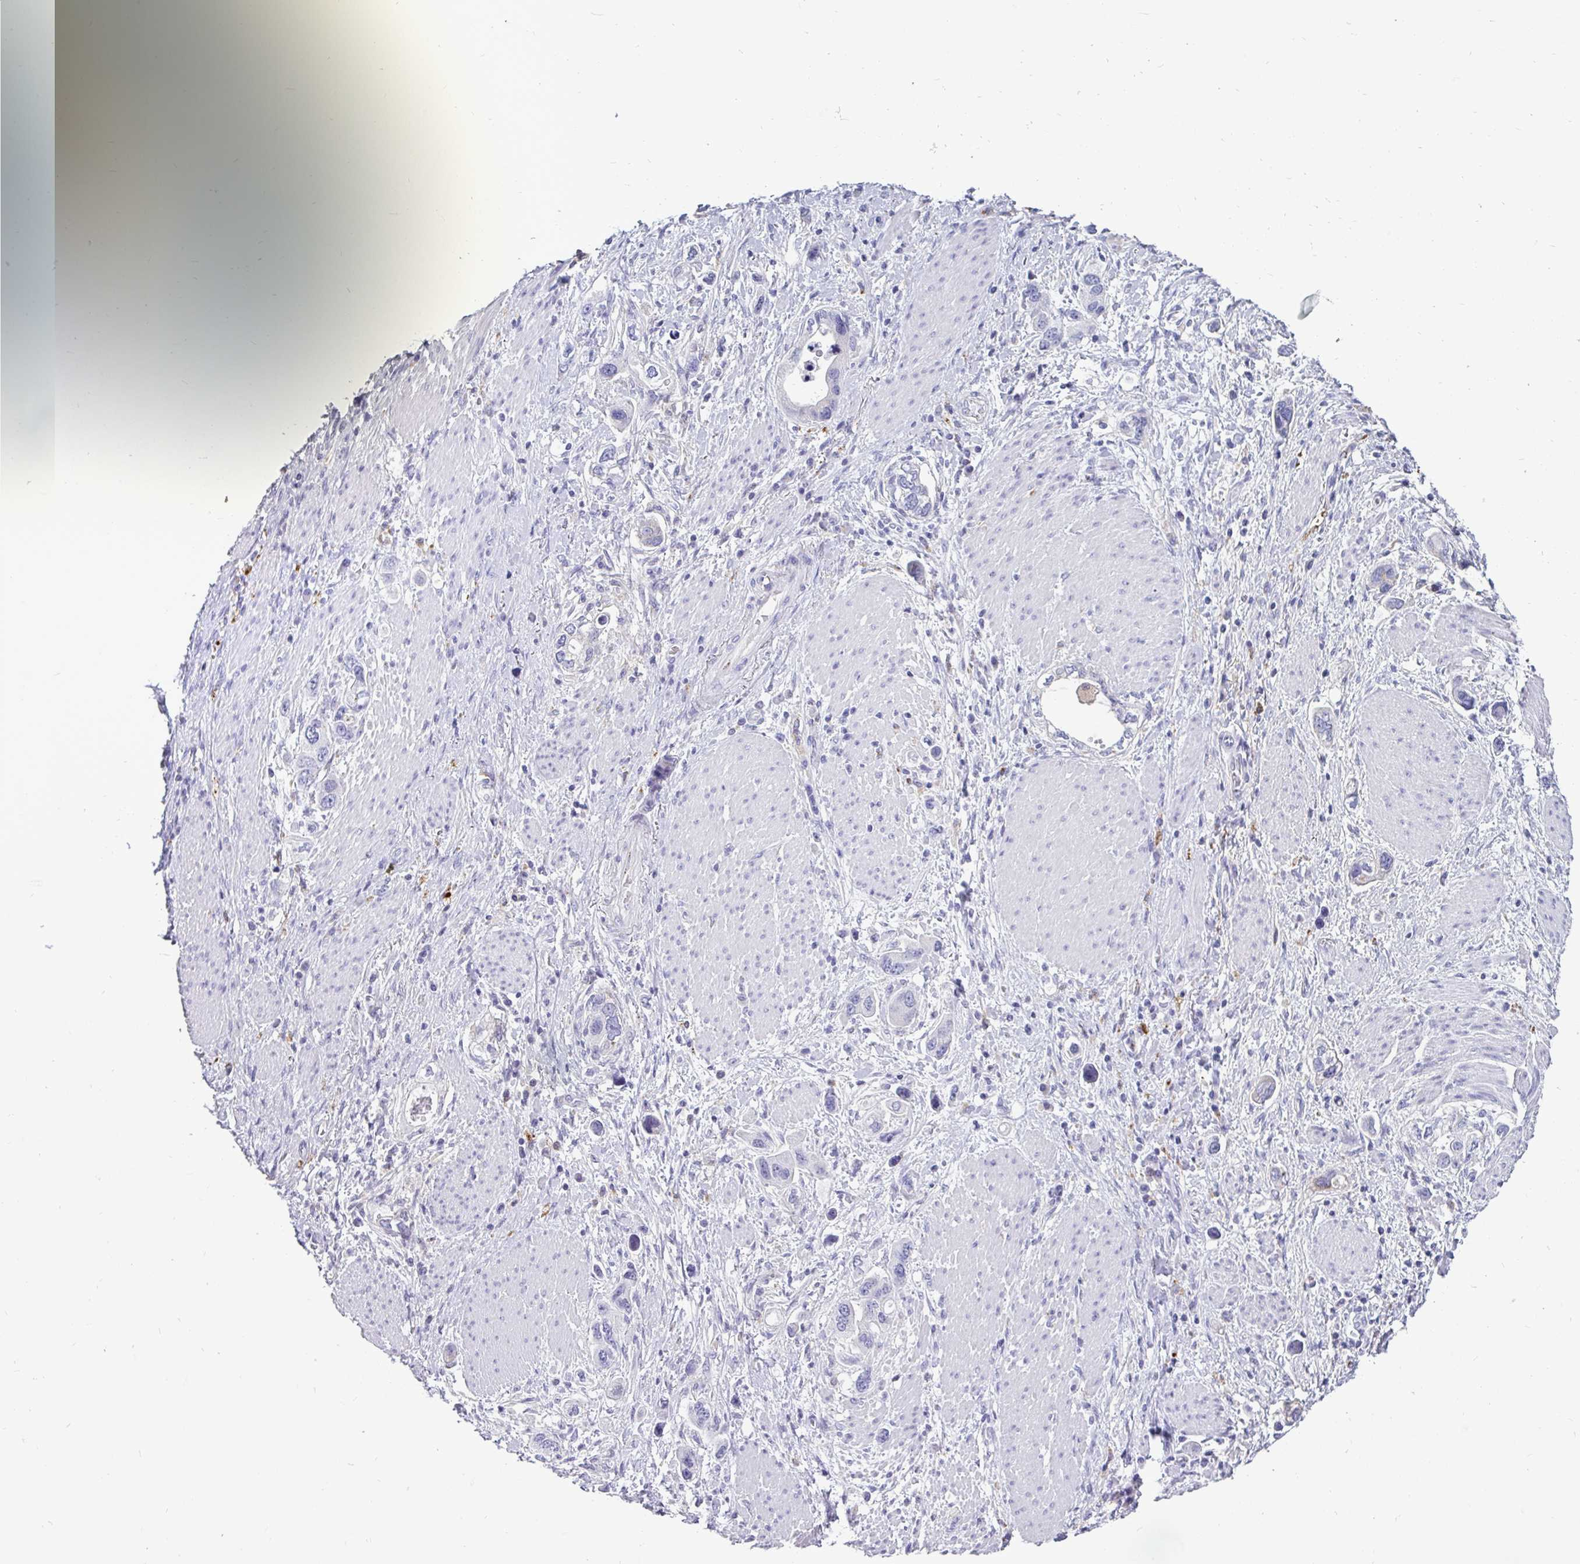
{"staining": {"intensity": "negative", "quantity": "none", "location": "none"}, "tissue": "stomach cancer", "cell_type": "Tumor cells", "image_type": "cancer", "snomed": [{"axis": "morphology", "description": "Adenocarcinoma, NOS"}, {"axis": "topography", "description": "Stomach, lower"}], "caption": "This is an immunohistochemistry (IHC) micrograph of stomach cancer. There is no expression in tumor cells.", "gene": "CTSZ", "patient": {"sex": "female", "age": 93}}